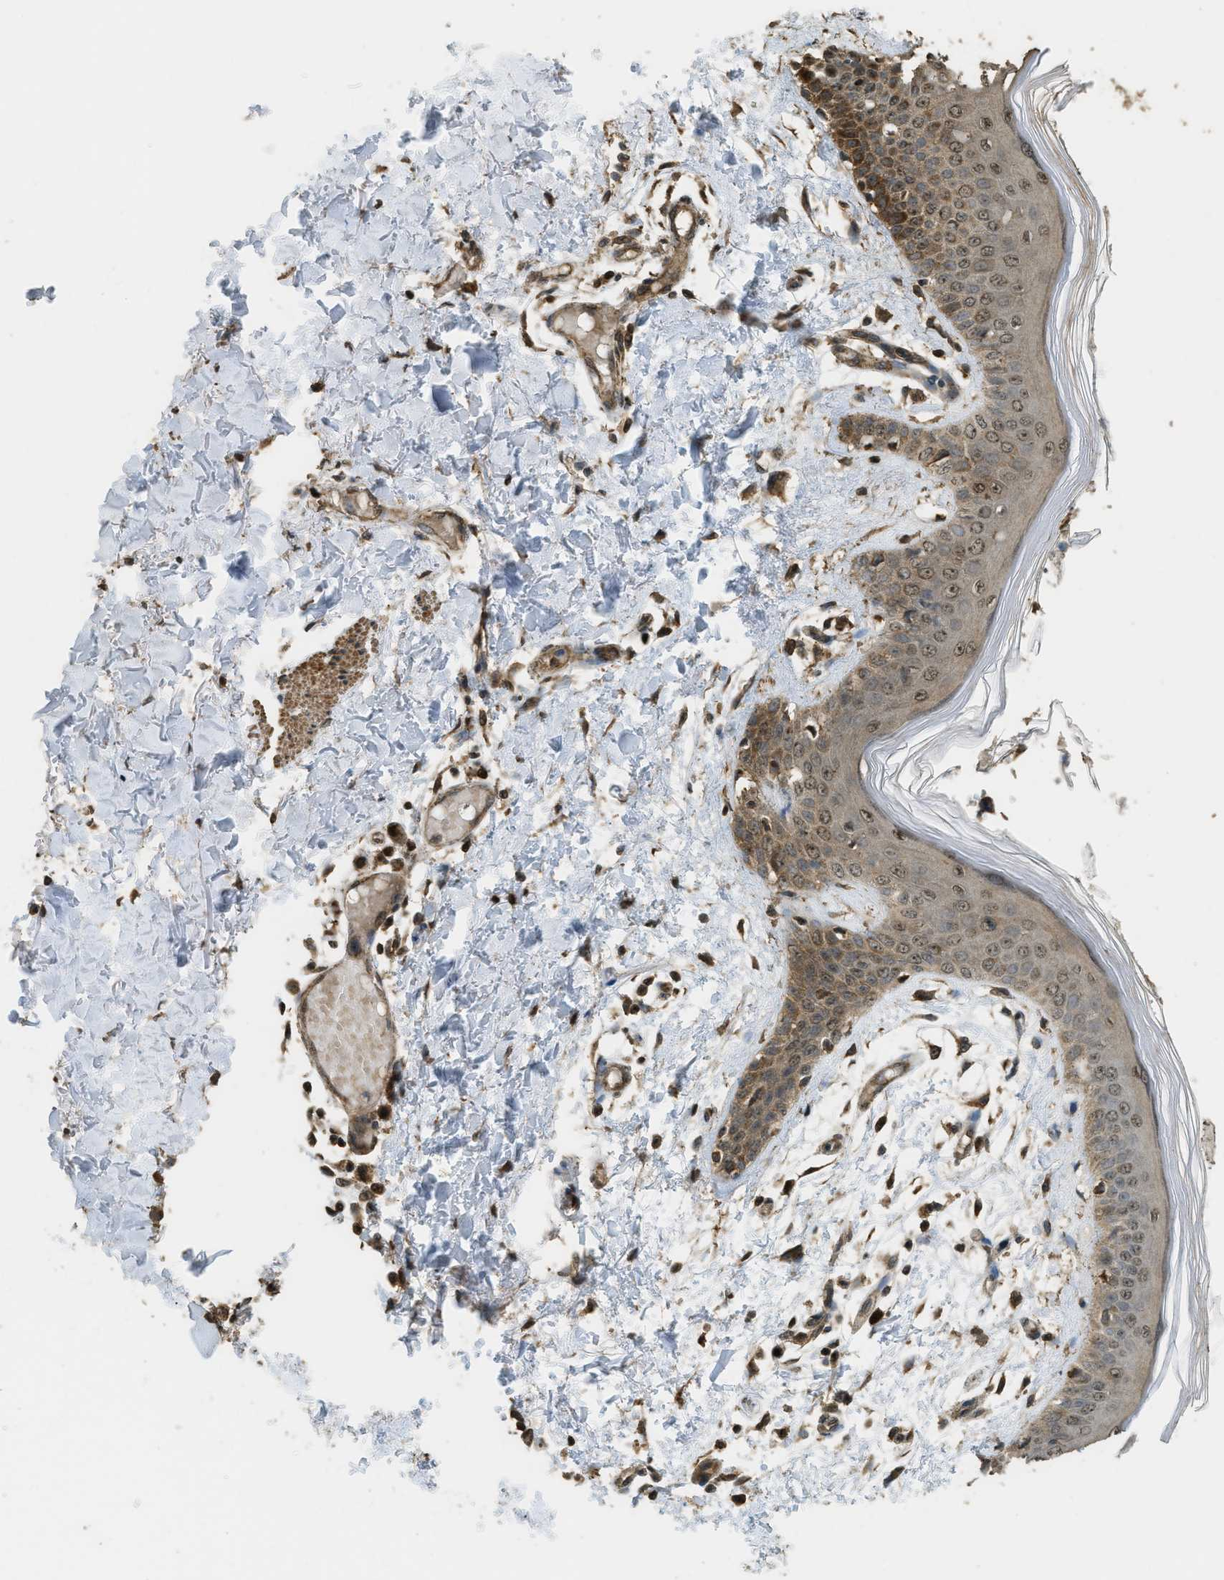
{"staining": {"intensity": "strong", "quantity": ">75%", "location": "cytoplasmic/membranous,nuclear"}, "tissue": "skin", "cell_type": "Fibroblasts", "image_type": "normal", "snomed": [{"axis": "morphology", "description": "Normal tissue, NOS"}, {"axis": "topography", "description": "Skin"}], "caption": "Benign skin reveals strong cytoplasmic/membranous,nuclear positivity in about >75% of fibroblasts.", "gene": "CTPS1", "patient": {"sex": "male", "age": 53}}